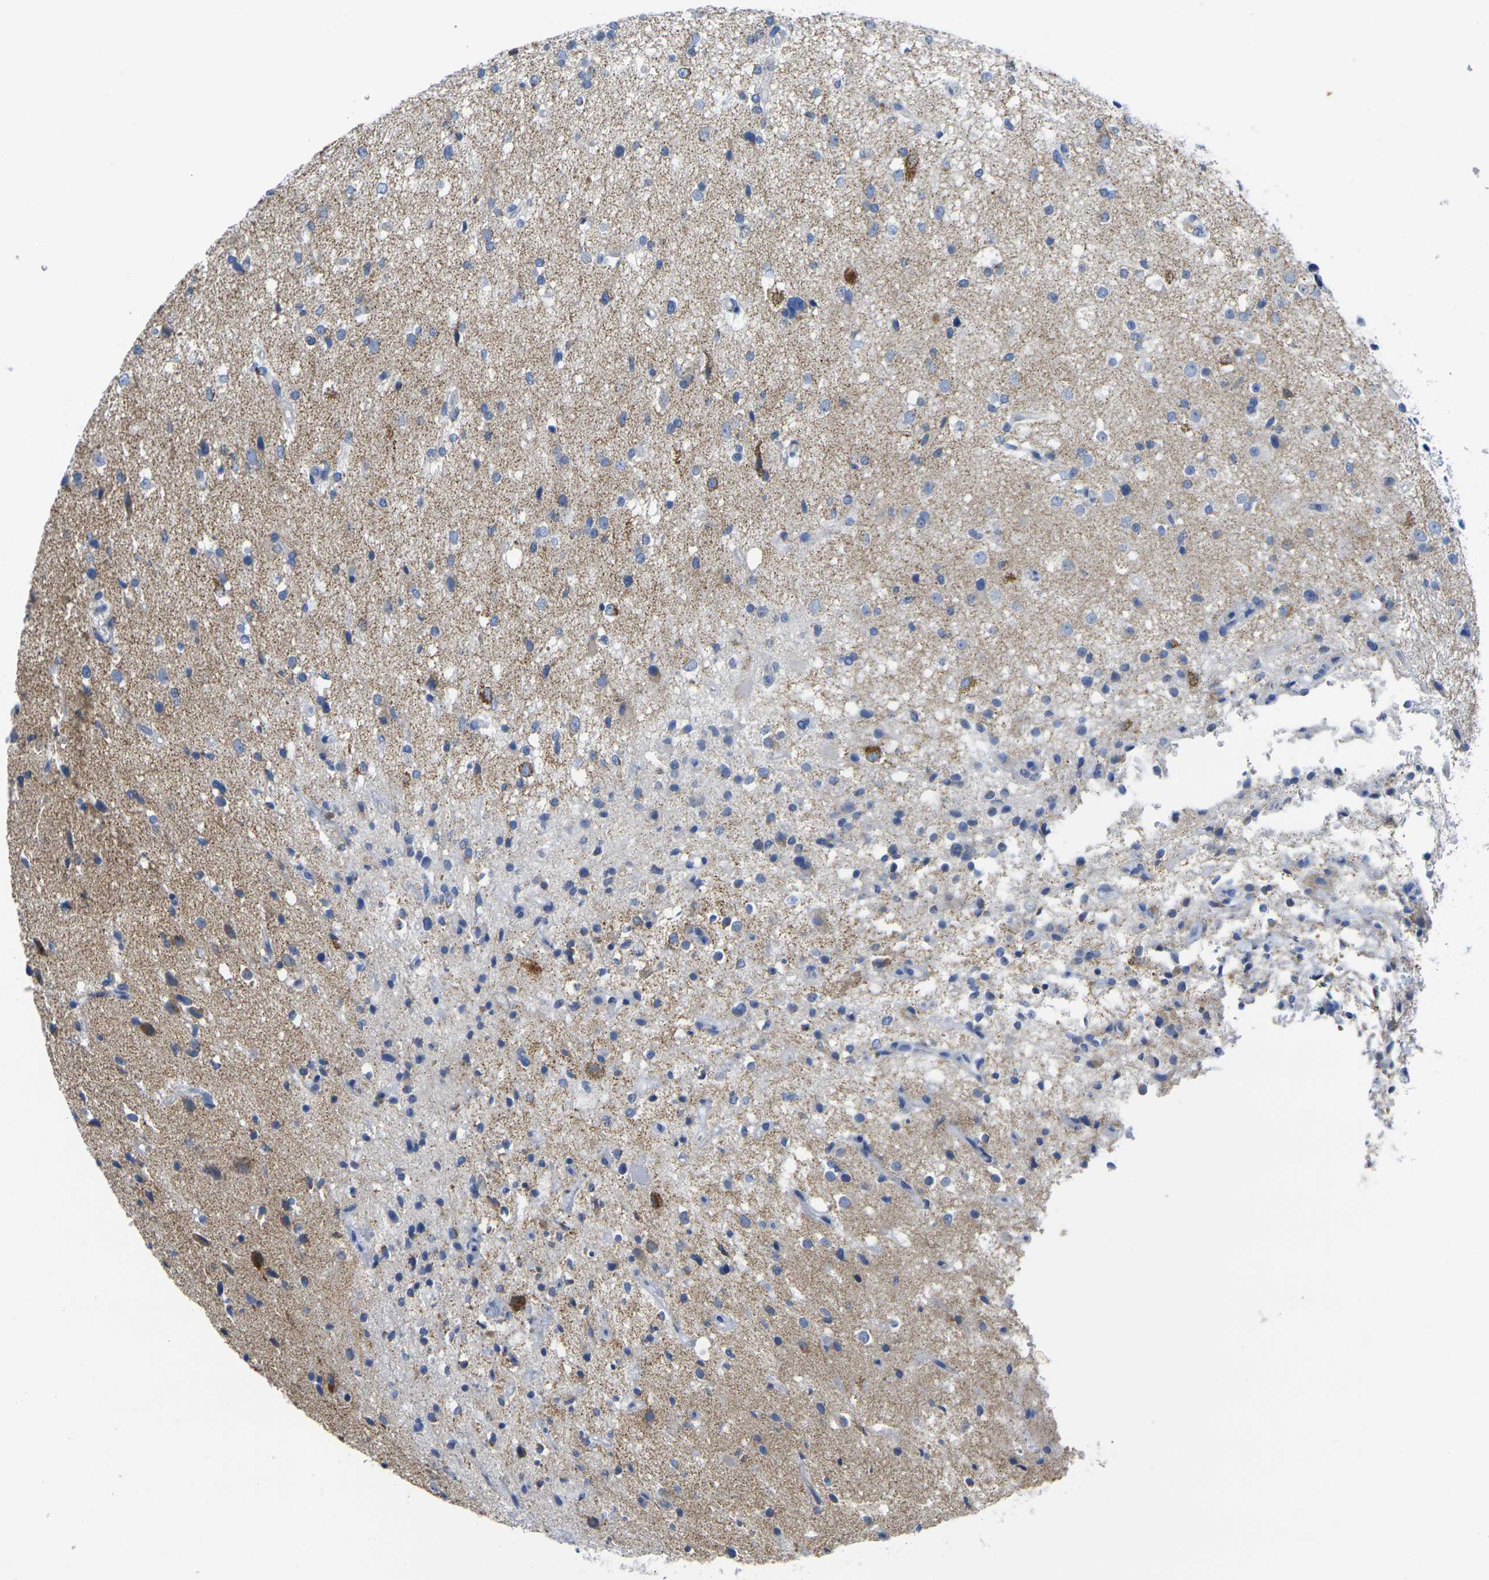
{"staining": {"intensity": "weak", "quantity": "<25%", "location": "cytoplasmic/membranous"}, "tissue": "glioma", "cell_type": "Tumor cells", "image_type": "cancer", "snomed": [{"axis": "morphology", "description": "Glioma, malignant, High grade"}, {"axis": "topography", "description": "Brain"}], "caption": "Human high-grade glioma (malignant) stained for a protein using IHC exhibits no positivity in tumor cells.", "gene": "TMEM204", "patient": {"sex": "male", "age": 33}}